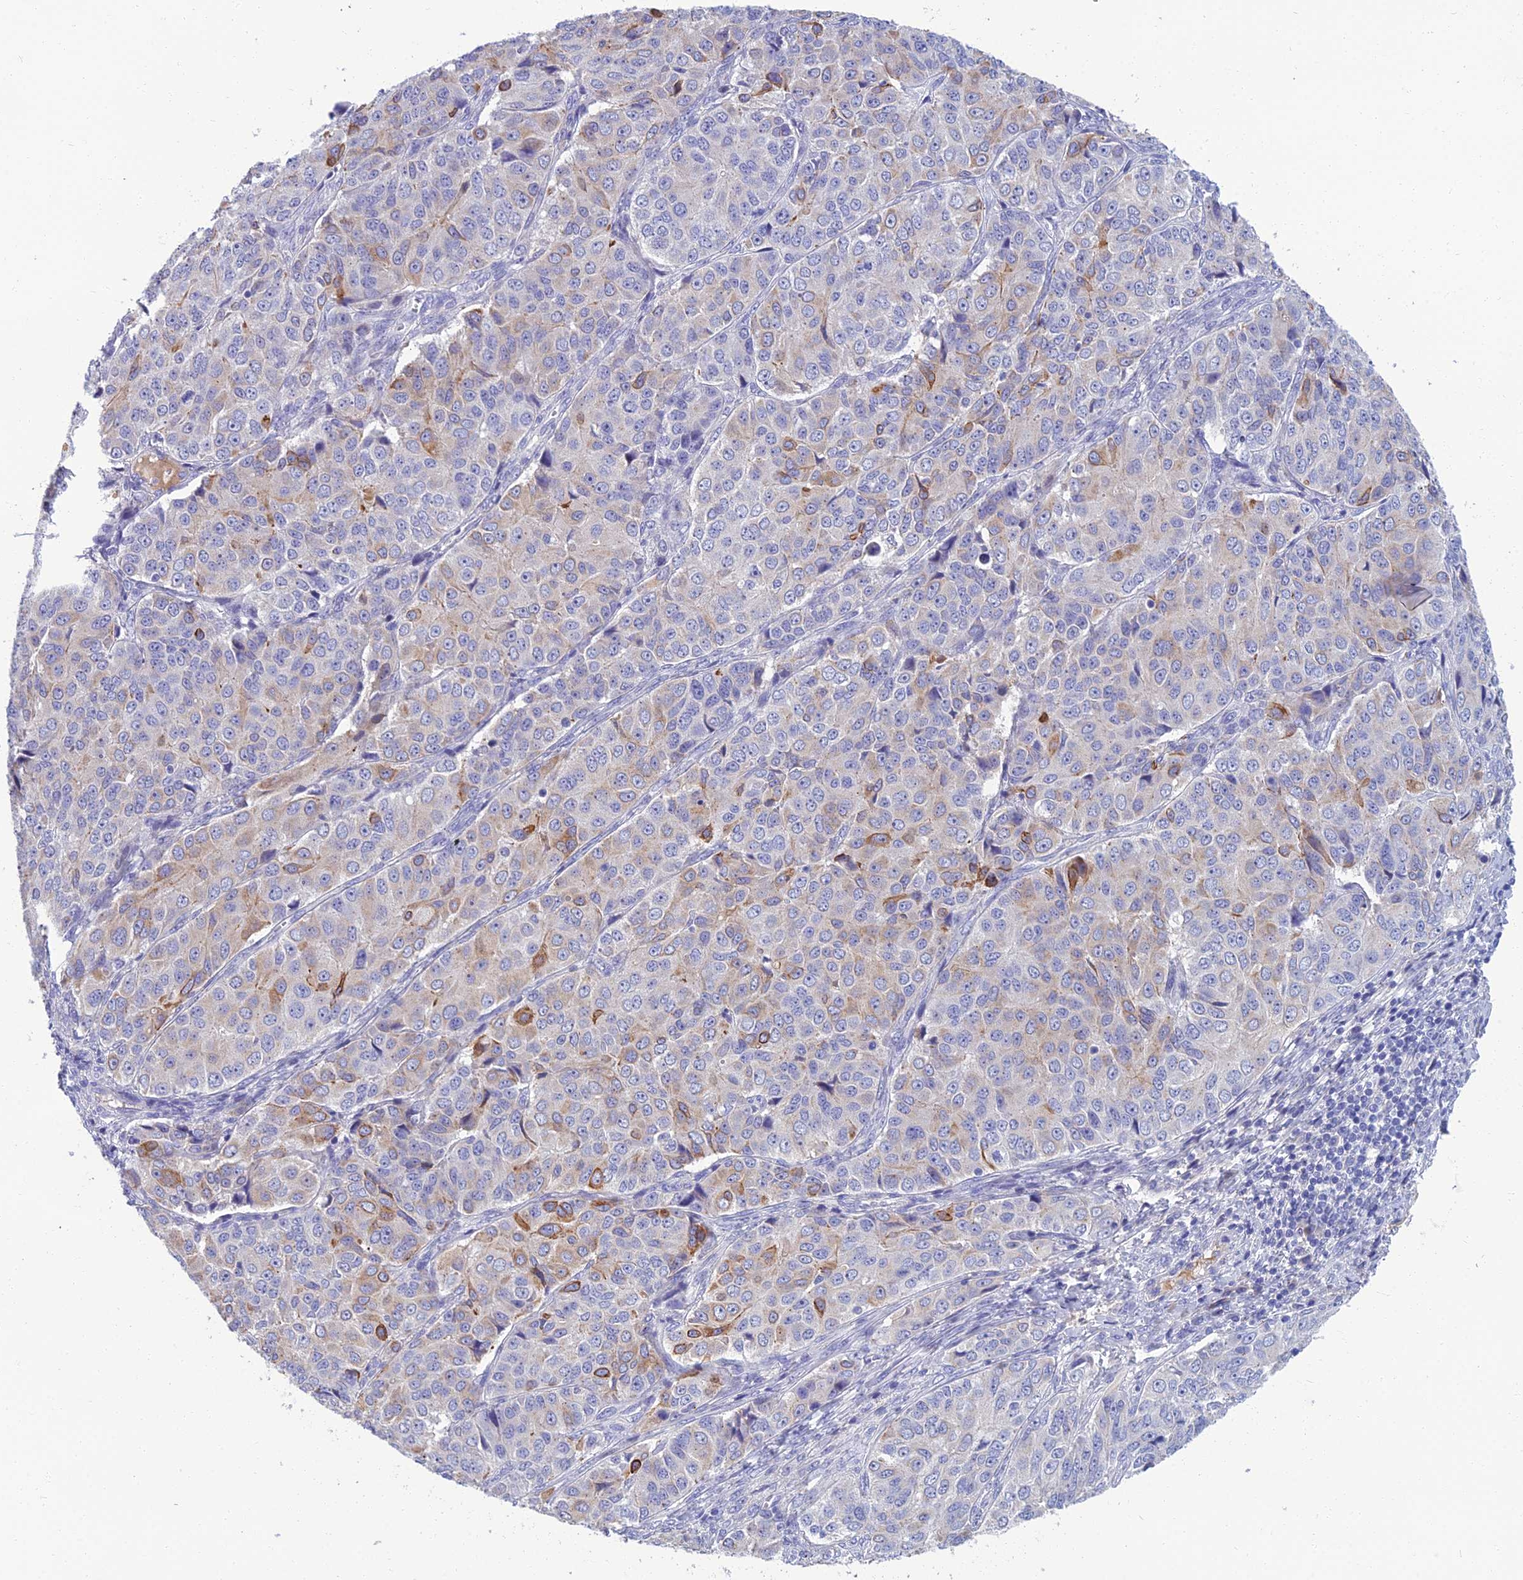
{"staining": {"intensity": "weak", "quantity": "<25%", "location": "cytoplasmic/membranous"}, "tissue": "ovarian cancer", "cell_type": "Tumor cells", "image_type": "cancer", "snomed": [{"axis": "morphology", "description": "Carcinoma, endometroid"}, {"axis": "topography", "description": "Ovary"}], "caption": "Immunohistochemical staining of ovarian endometroid carcinoma reveals no significant expression in tumor cells.", "gene": "SPTLC3", "patient": {"sex": "female", "age": 51}}